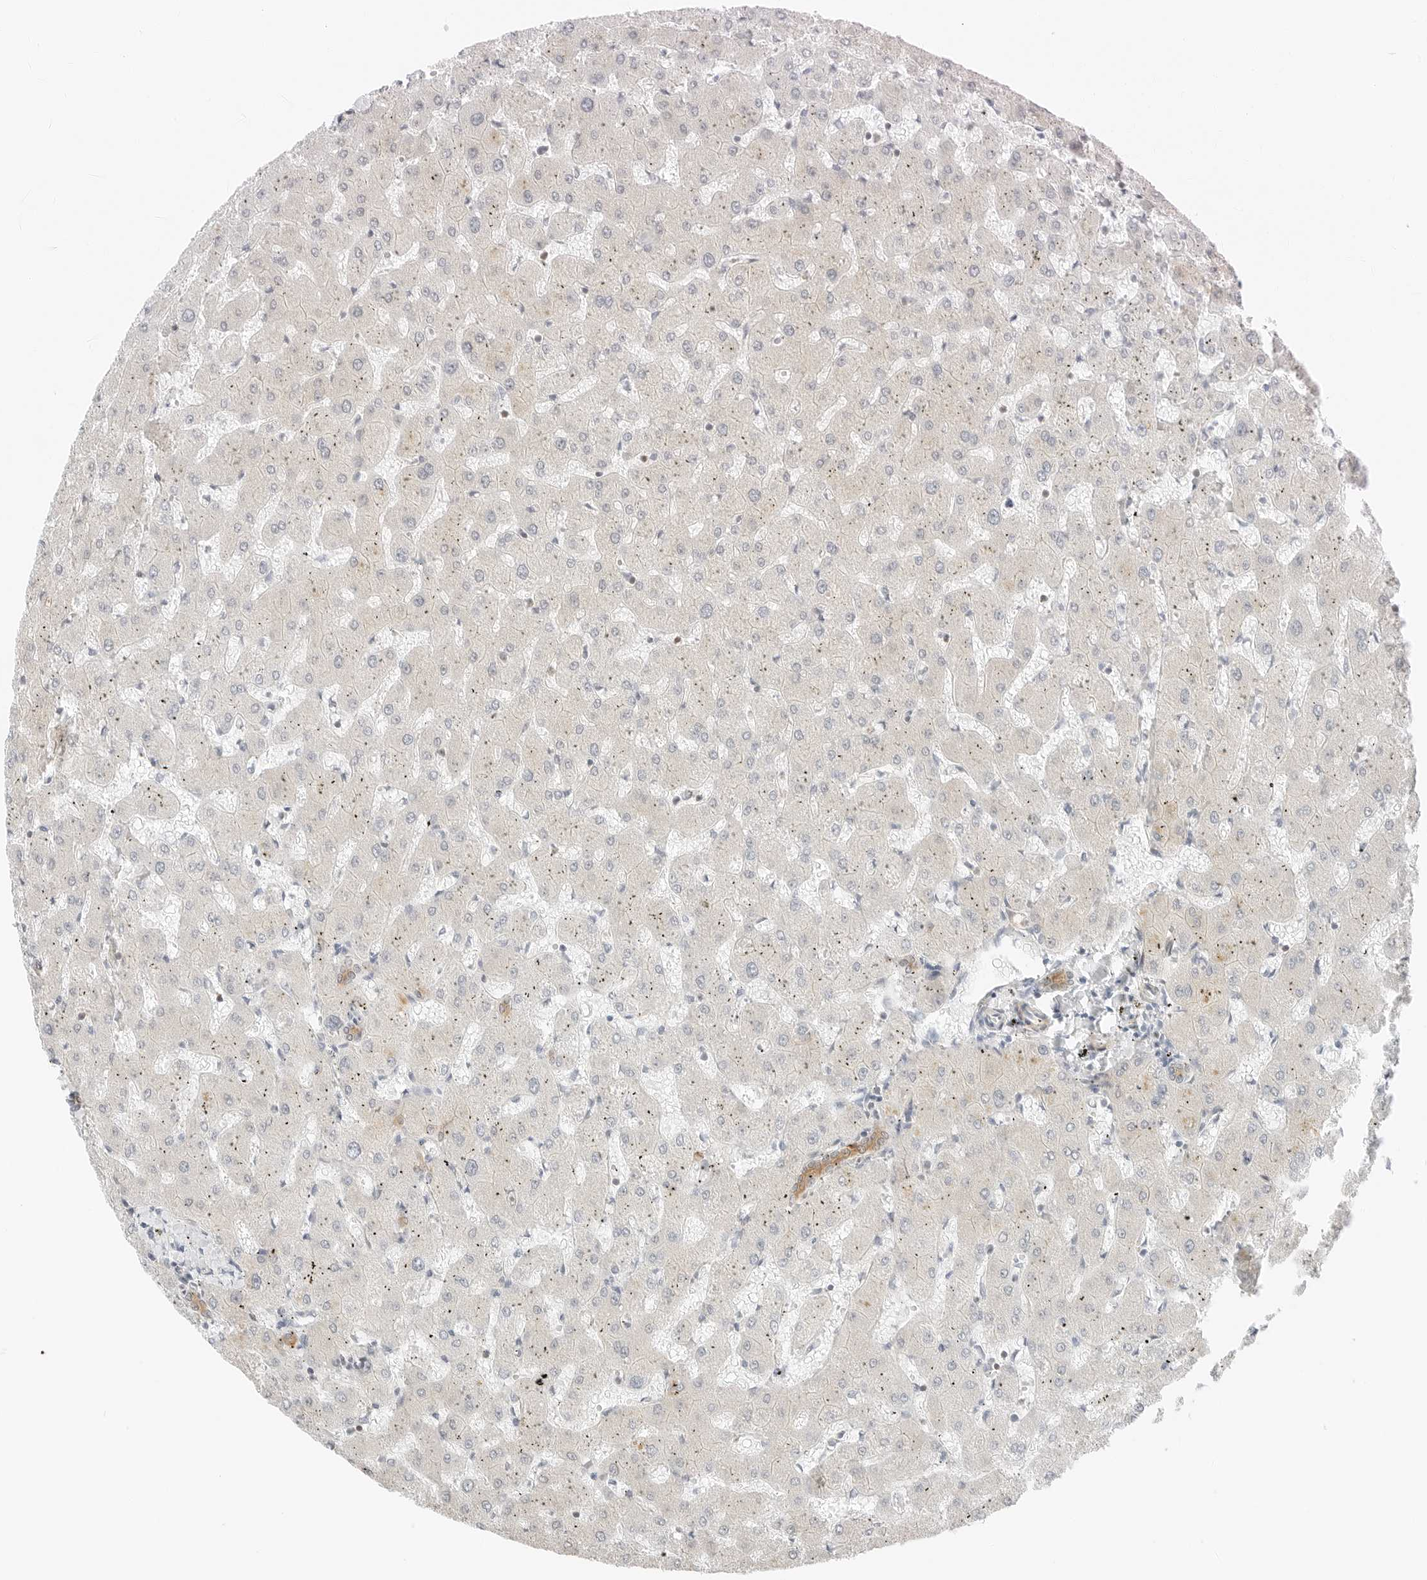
{"staining": {"intensity": "moderate", "quantity": ">75%", "location": "cytoplasmic/membranous"}, "tissue": "liver", "cell_type": "Cholangiocytes", "image_type": "normal", "snomed": [{"axis": "morphology", "description": "Normal tissue, NOS"}, {"axis": "topography", "description": "Liver"}], "caption": "Immunohistochemistry (IHC) of unremarkable human liver displays medium levels of moderate cytoplasmic/membranous staining in about >75% of cholangiocytes.", "gene": "IQCC", "patient": {"sex": "female", "age": 63}}